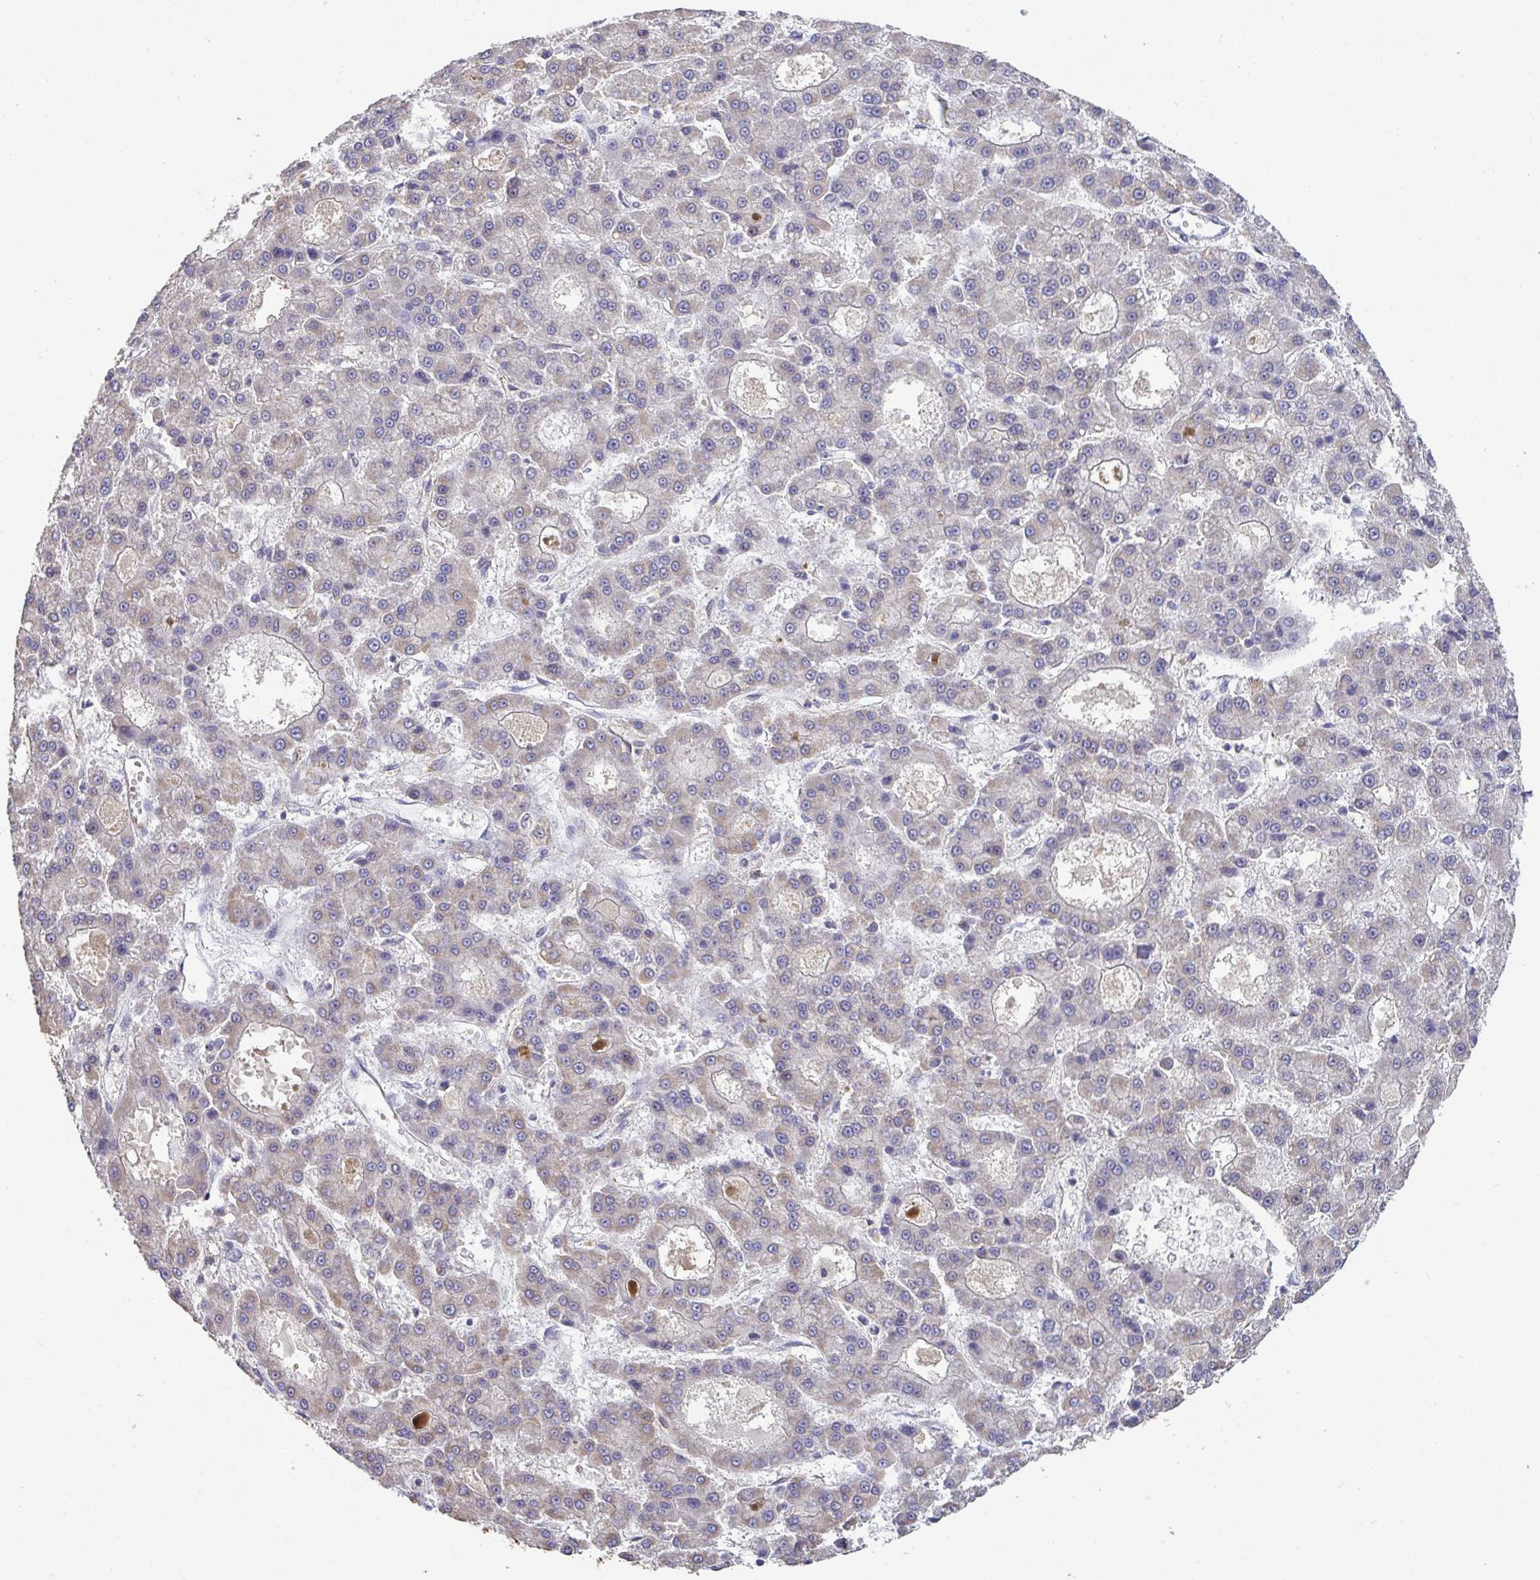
{"staining": {"intensity": "weak", "quantity": "25%-75%", "location": "cytoplasmic/membranous"}, "tissue": "liver cancer", "cell_type": "Tumor cells", "image_type": "cancer", "snomed": [{"axis": "morphology", "description": "Carcinoma, Hepatocellular, NOS"}, {"axis": "topography", "description": "Liver"}], "caption": "A high-resolution histopathology image shows immunohistochemistry (IHC) staining of liver cancer (hepatocellular carcinoma), which reveals weak cytoplasmic/membranous expression in about 25%-75% of tumor cells.", "gene": "SENP3", "patient": {"sex": "male", "age": 70}}